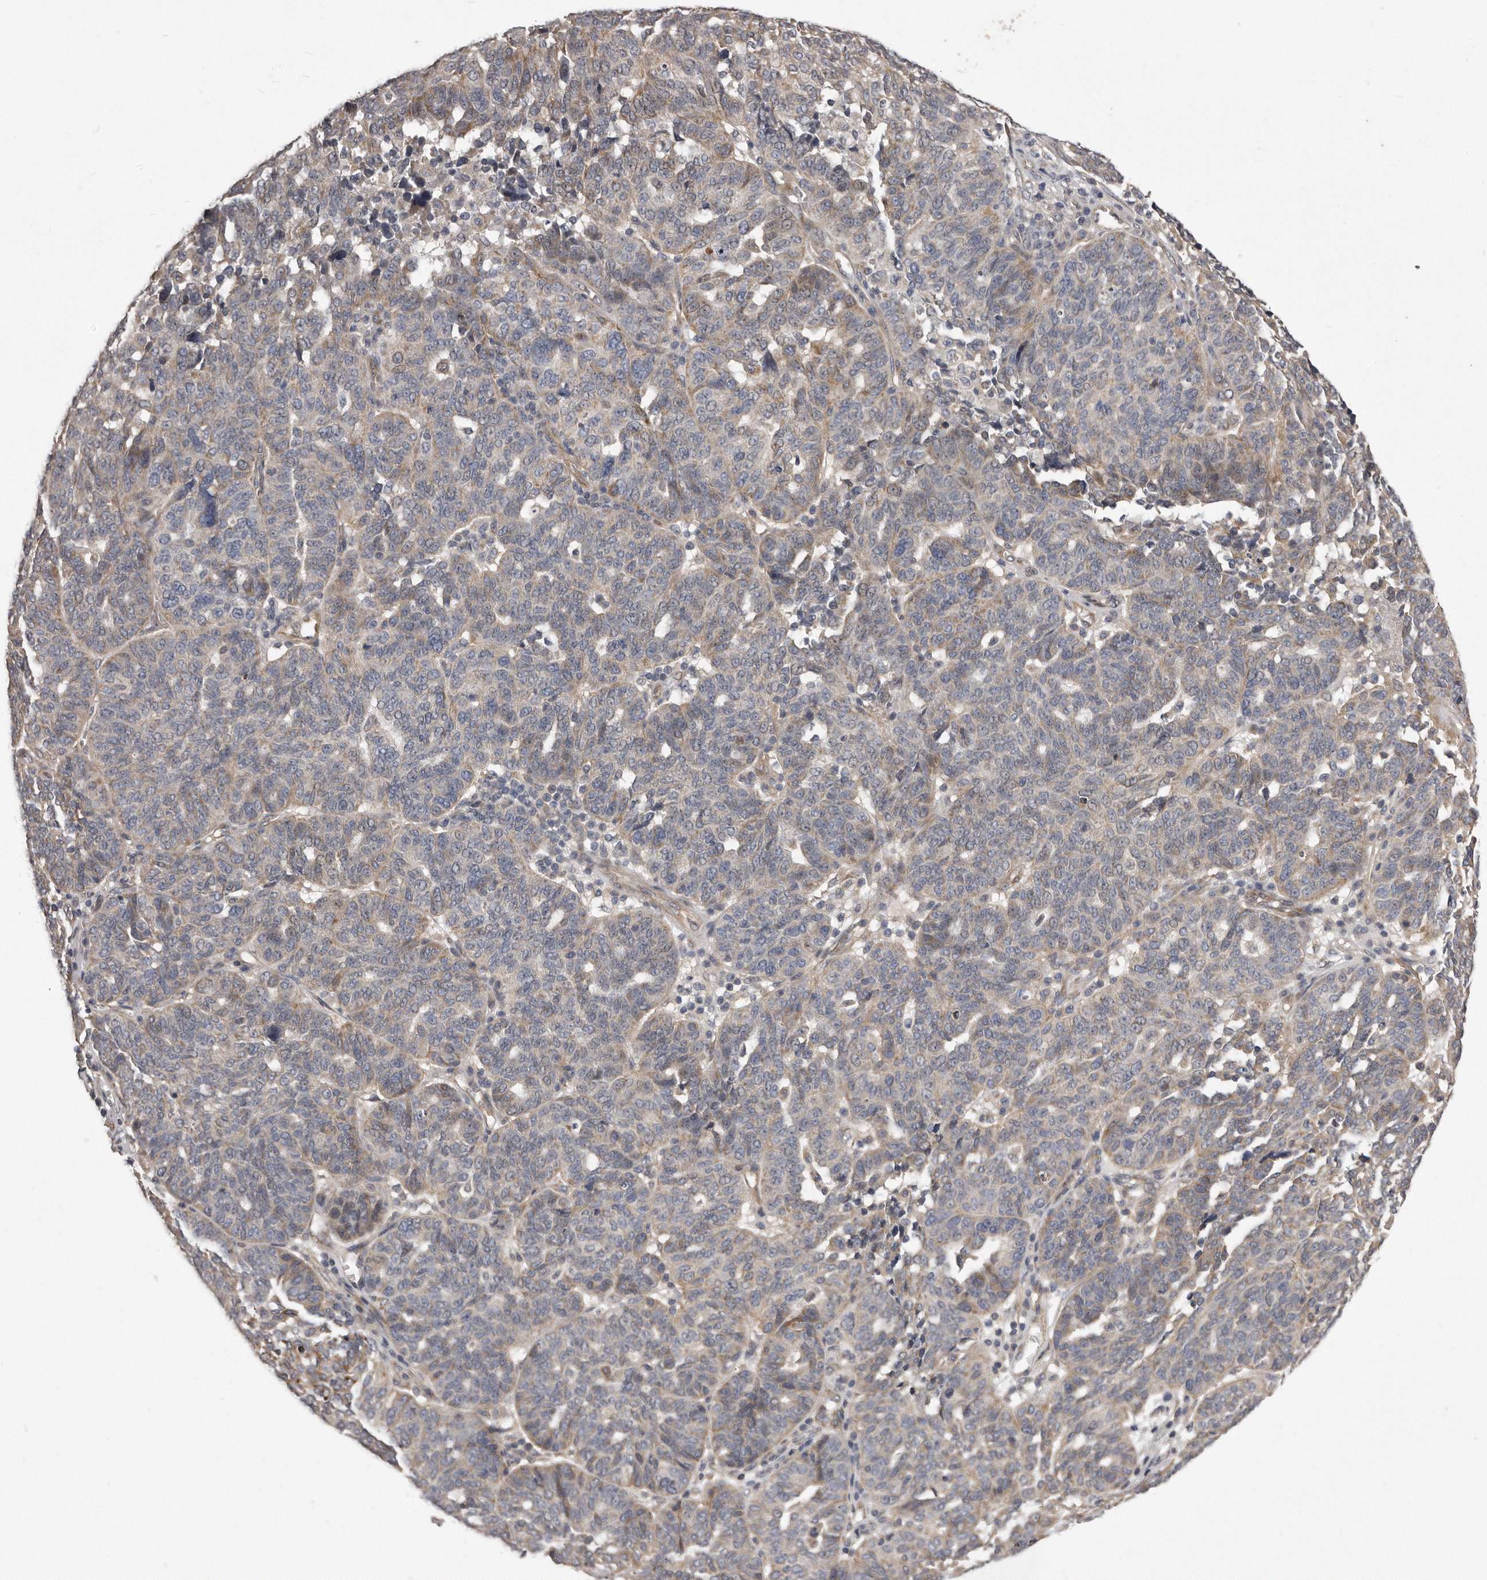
{"staining": {"intensity": "weak", "quantity": "<25%", "location": "cytoplasmic/membranous"}, "tissue": "ovarian cancer", "cell_type": "Tumor cells", "image_type": "cancer", "snomed": [{"axis": "morphology", "description": "Cystadenocarcinoma, serous, NOS"}, {"axis": "topography", "description": "Ovary"}], "caption": "This histopathology image is of ovarian cancer stained with IHC to label a protein in brown with the nuclei are counter-stained blue. There is no positivity in tumor cells.", "gene": "ARMCX1", "patient": {"sex": "female", "age": 59}}